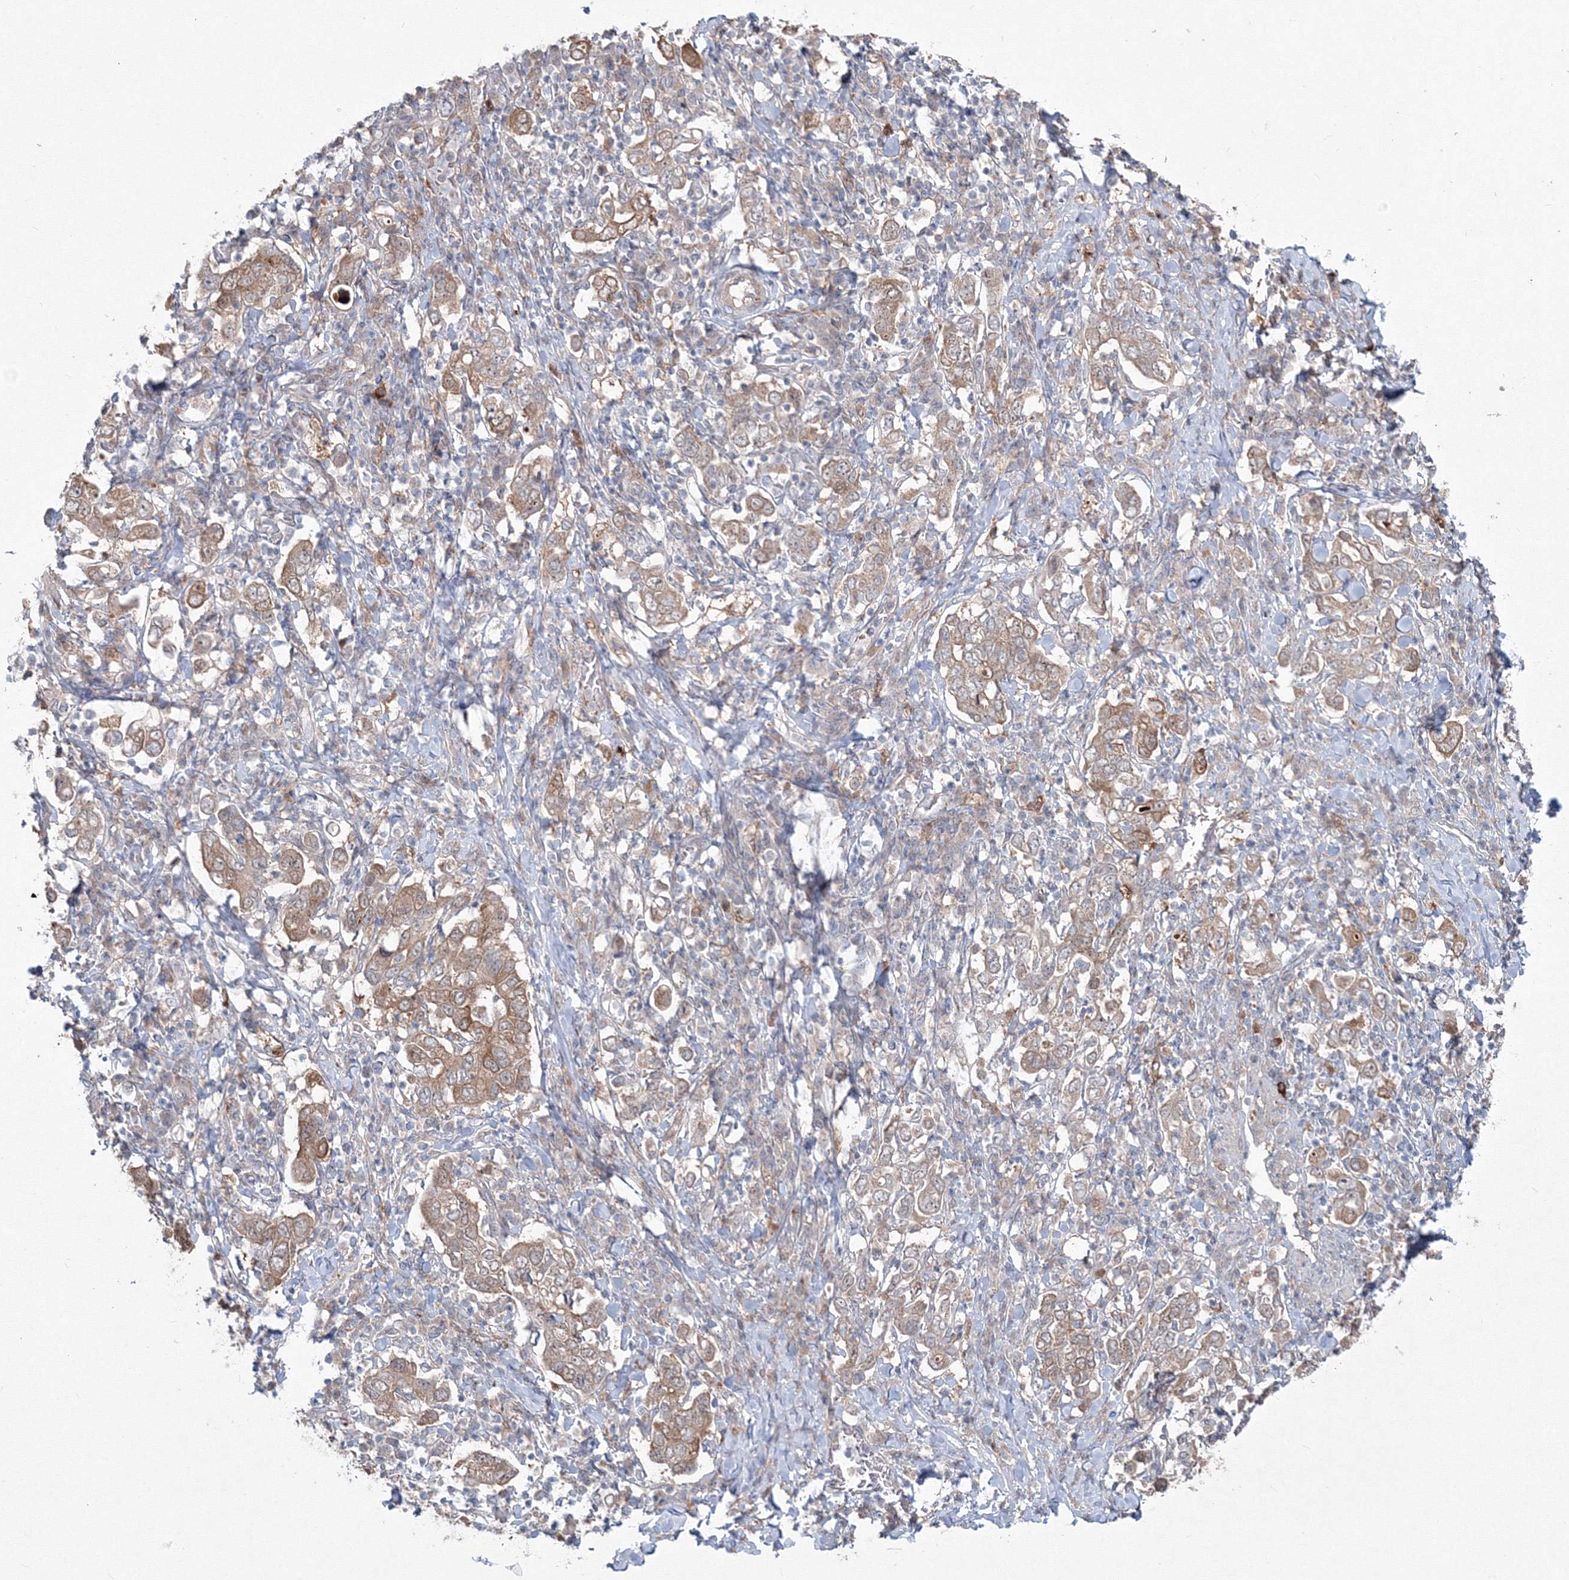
{"staining": {"intensity": "moderate", "quantity": "25%-75%", "location": "cytoplasmic/membranous"}, "tissue": "stomach cancer", "cell_type": "Tumor cells", "image_type": "cancer", "snomed": [{"axis": "morphology", "description": "Adenocarcinoma, NOS"}, {"axis": "topography", "description": "Stomach, upper"}], "caption": "There is medium levels of moderate cytoplasmic/membranous expression in tumor cells of adenocarcinoma (stomach), as demonstrated by immunohistochemical staining (brown color).", "gene": "MKRN2", "patient": {"sex": "male", "age": 62}}